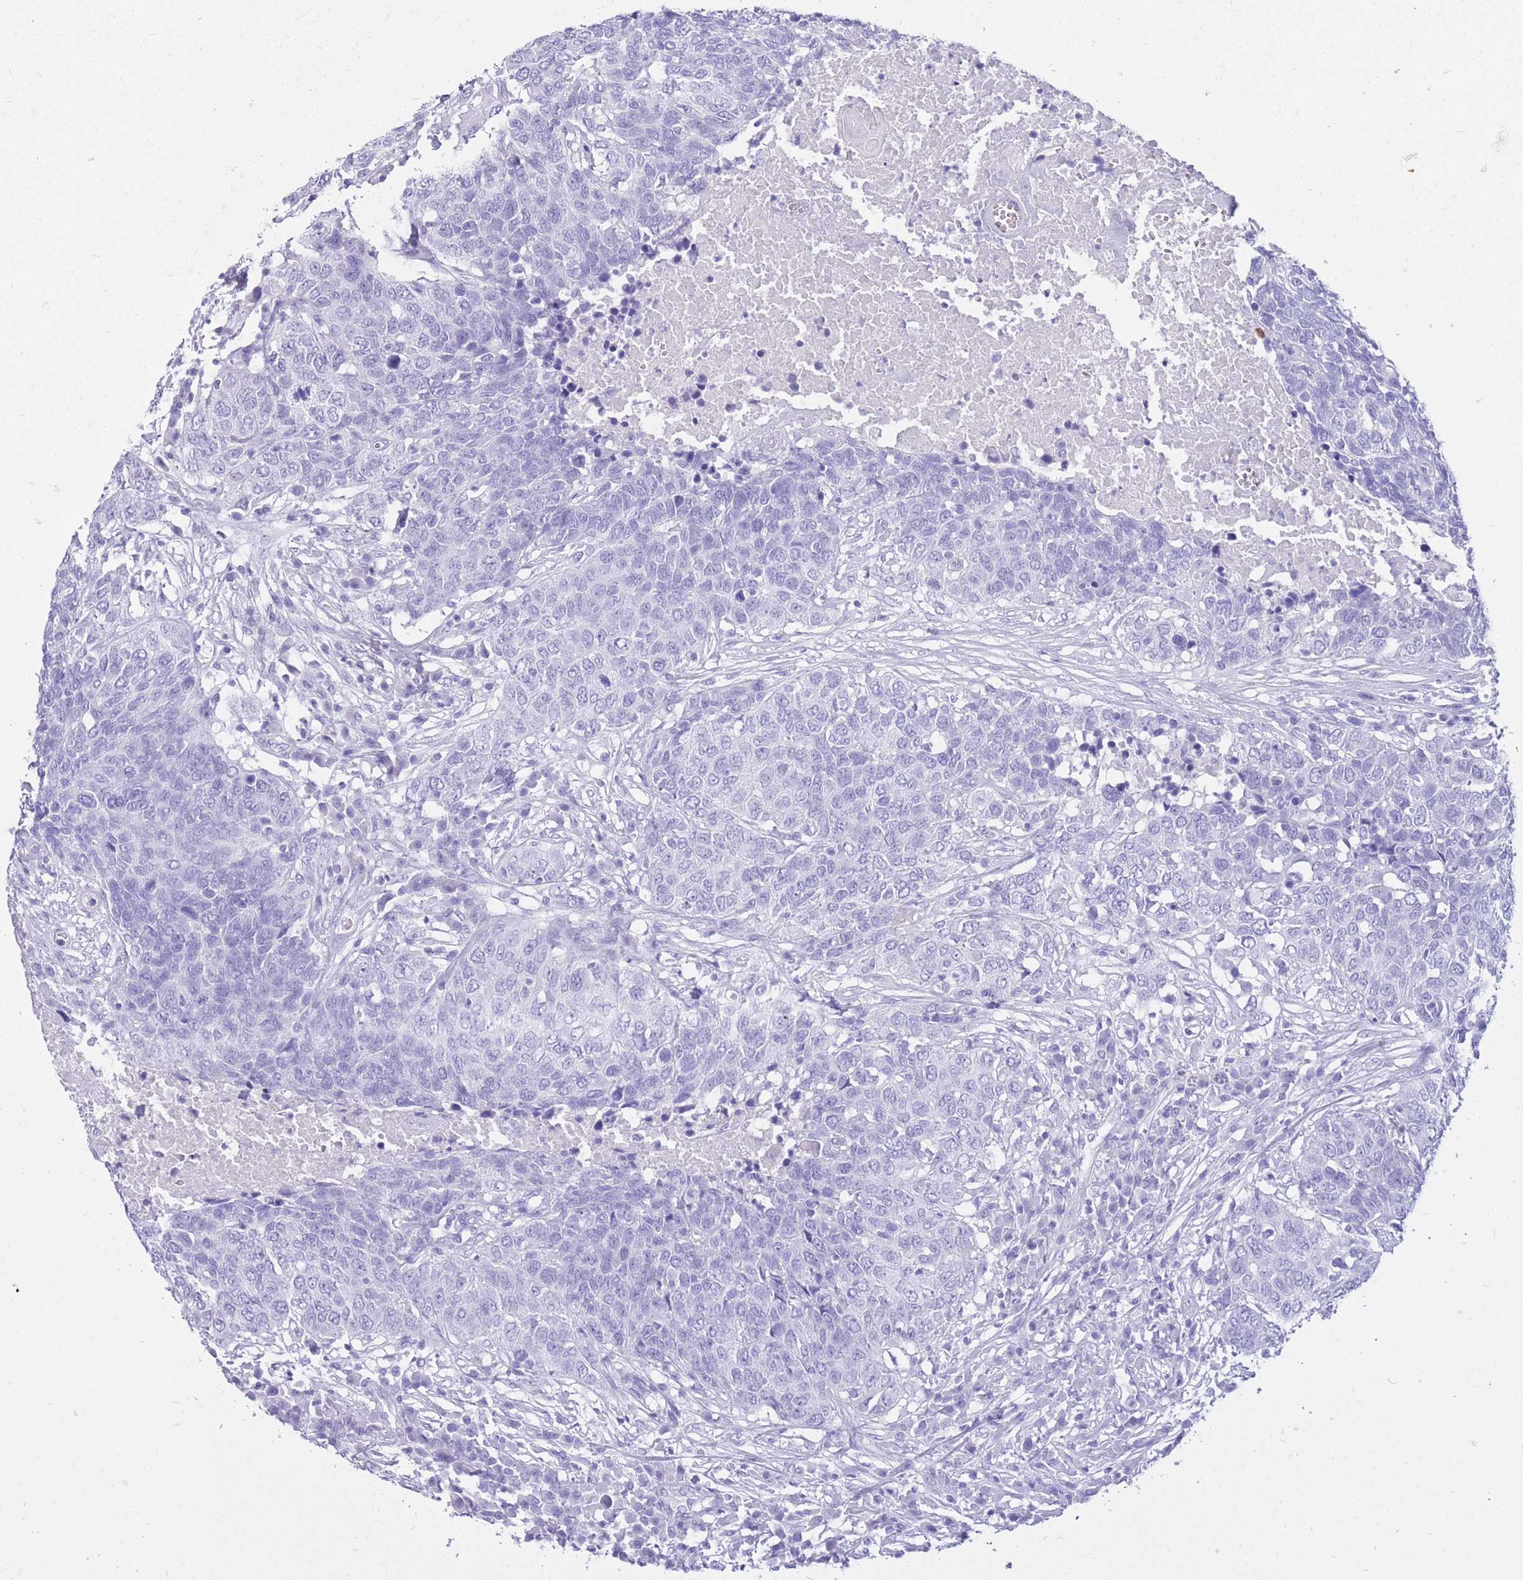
{"staining": {"intensity": "negative", "quantity": "none", "location": "none"}, "tissue": "head and neck cancer", "cell_type": "Tumor cells", "image_type": "cancer", "snomed": [{"axis": "morphology", "description": "Squamous cell carcinoma, NOS"}, {"axis": "topography", "description": "Head-Neck"}], "caption": "The IHC photomicrograph has no significant staining in tumor cells of squamous cell carcinoma (head and neck) tissue.", "gene": "CYP21A2", "patient": {"sex": "male", "age": 66}}